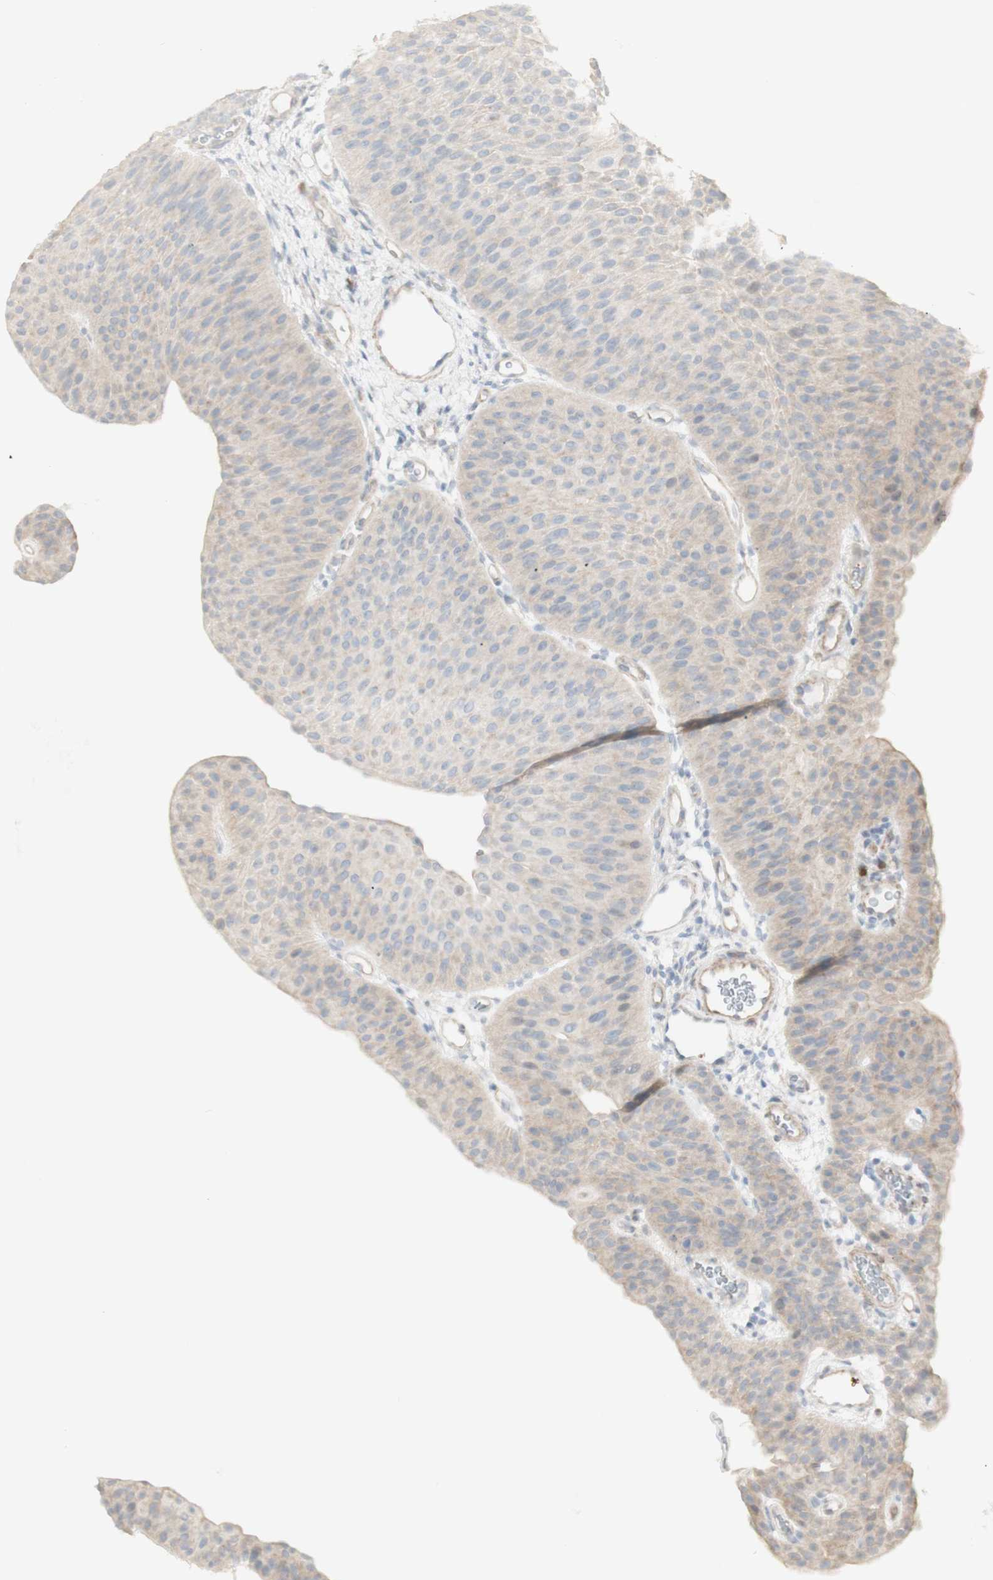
{"staining": {"intensity": "weak", "quantity": "25%-75%", "location": "cytoplasmic/membranous"}, "tissue": "urothelial cancer", "cell_type": "Tumor cells", "image_type": "cancer", "snomed": [{"axis": "morphology", "description": "Urothelial carcinoma, Low grade"}, {"axis": "topography", "description": "Urinary bladder"}], "caption": "Weak cytoplasmic/membranous expression for a protein is identified in approximately 25%-75% of tumor cells of urothelial cancer using IHC.", "gene": "NDST4", "patient": {"sex": "female", "age": 60}}